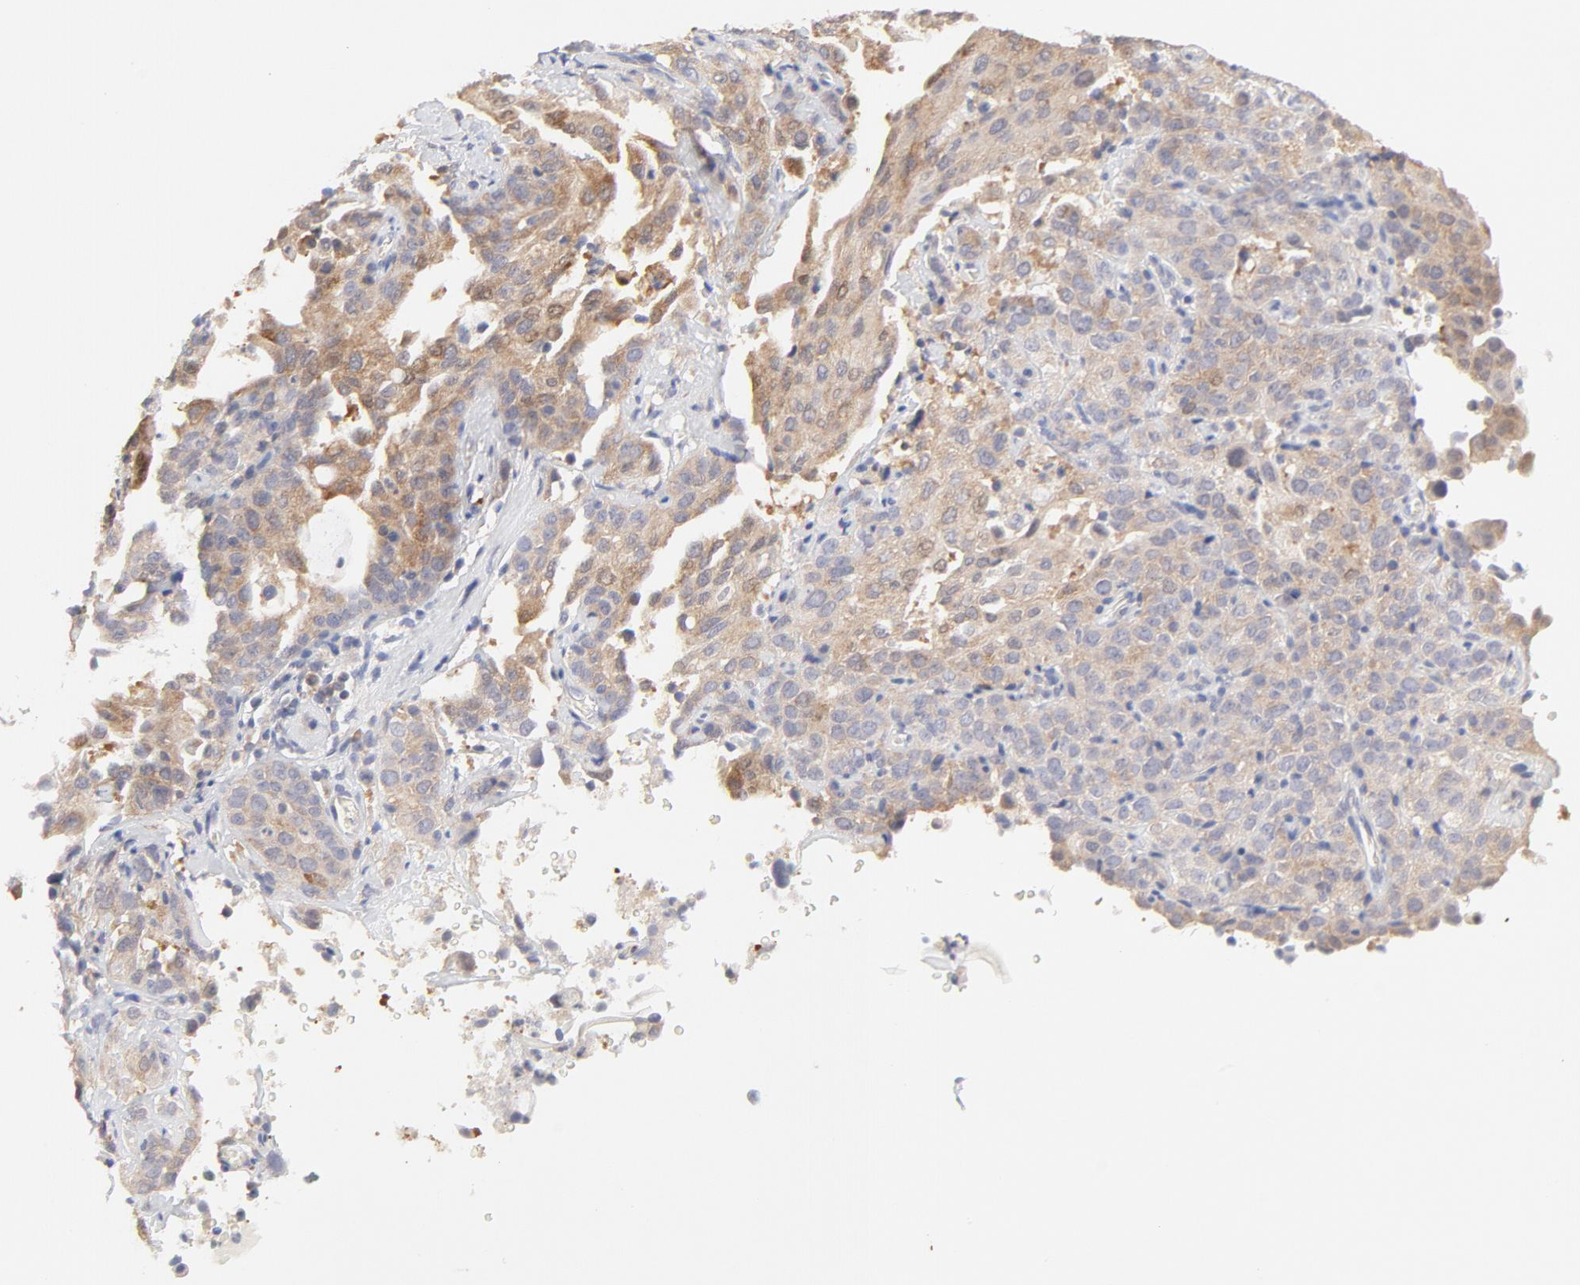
{"staining": {"intensity": "weak", "quantity": "25%-75%", "location": "cytoplasmic/membranous"}, "tissue": "cervical cancer", "cell_type": "Tumor cells", "image_type": "cancer", "snomed": [{"axis": "morphology", "description": "Squamous cell carcinoma, NOS"}, {"axis": "topography", "description": "Cervix"}], "caption": "Cervical cancer (squamous cell carcinoma) stained for a protein (brown) exhibits weak cytoplasmic/membranous positive staining in approximately 25%-75% of tumor cells.", "gene": "NKX2-2", "patient": {"sex": "female", "age": 41}}